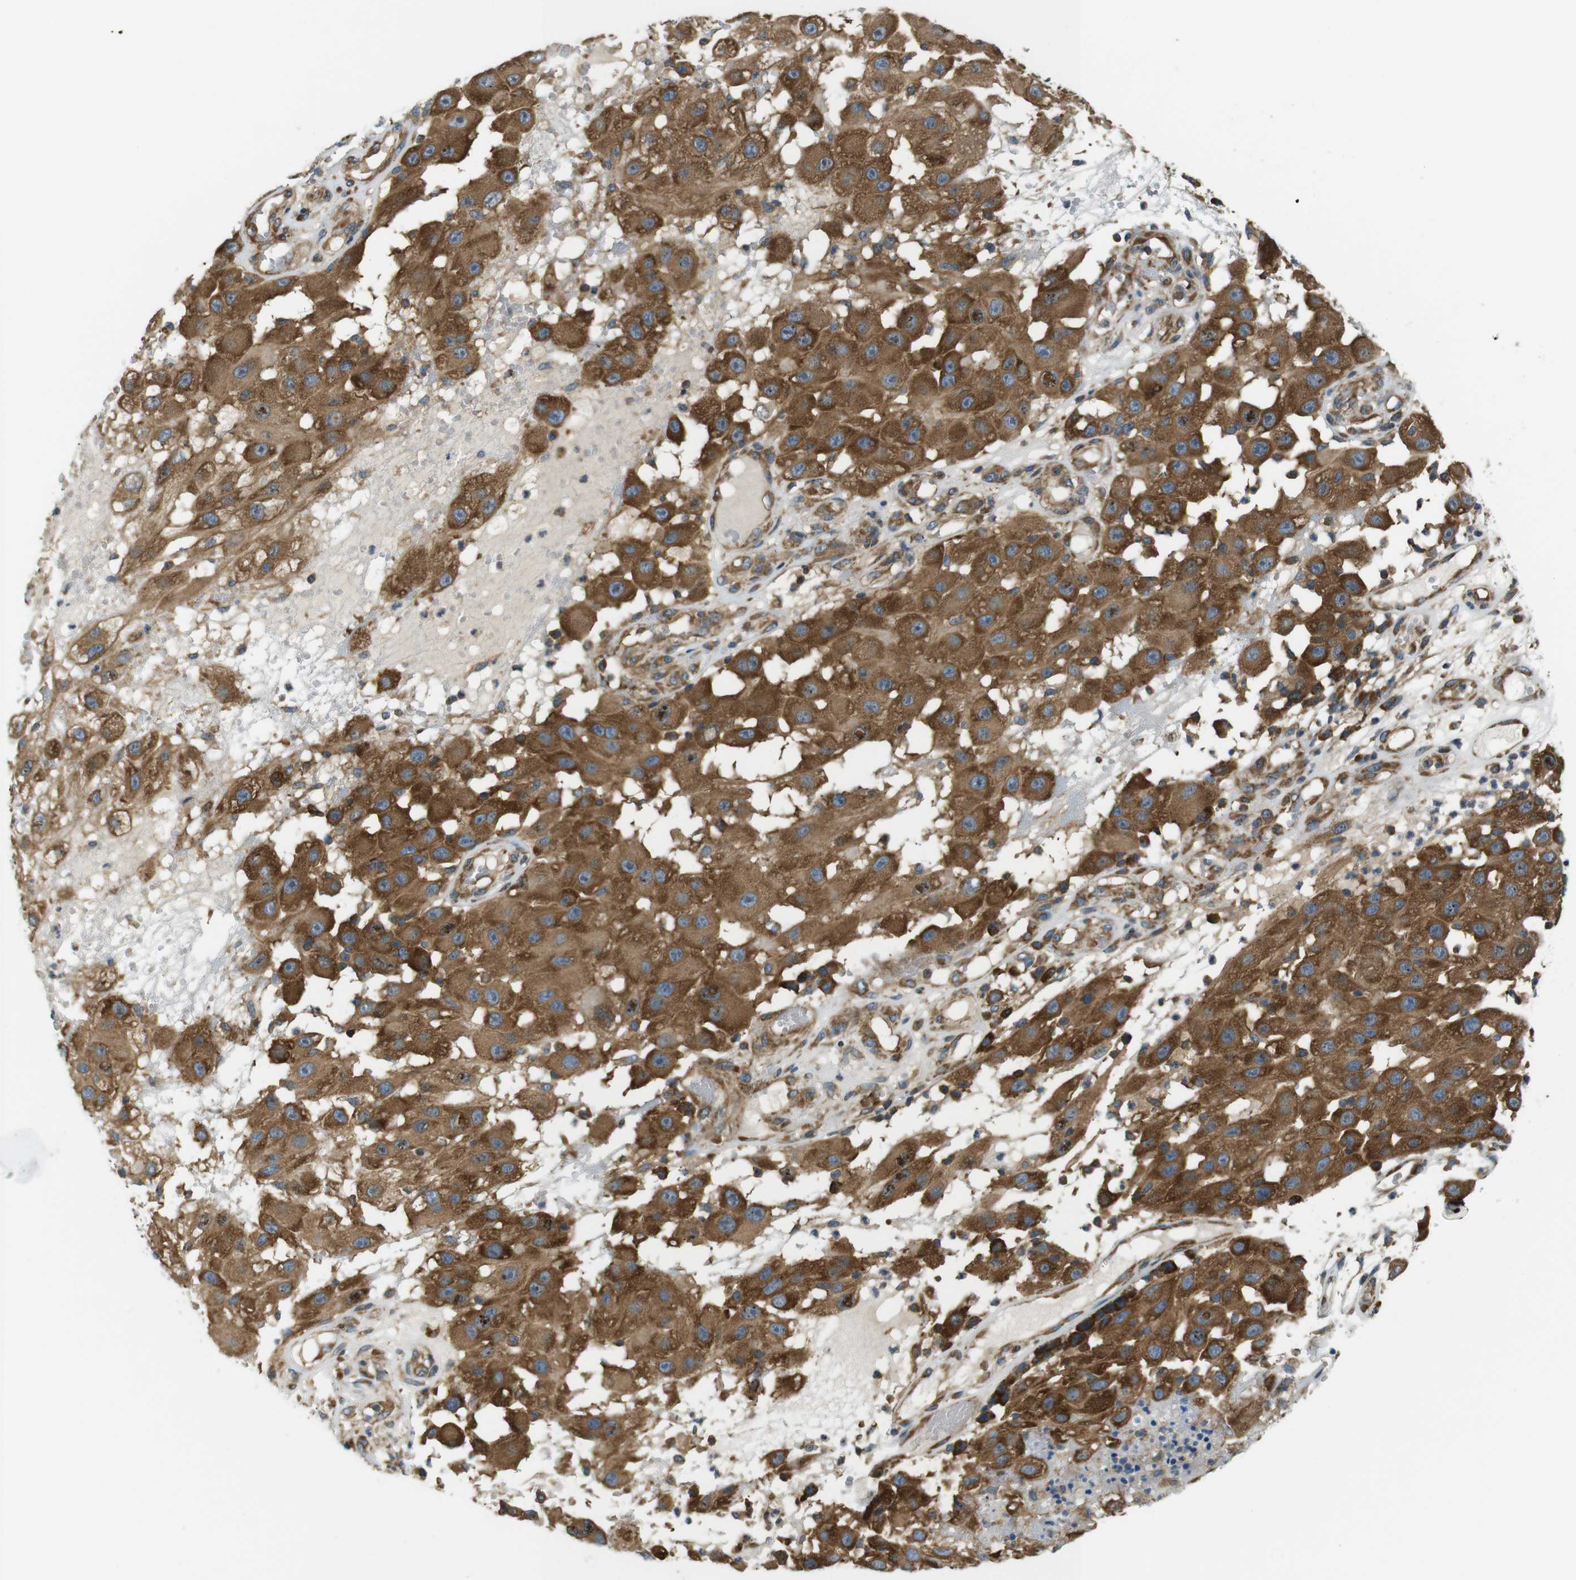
{"staining": {"intensity": "moderate", "quantity": ">75%", "location": "cytoplasmic/membranous"}, "tissue": "melanoma", "cell_type": "Tumor cells", "image_type": "cancer", "snomed": [{"axis": "morphology", "description": "Malignant melanoma, NOS"}, {"axis": "topography", "description": "Skin"}], "caption": "IHC histopathology image of neoplastic tissue: melanoma stained using IHC shows medium levels of moderate protein expression localized specifically in the cytoplasmic/membranous of tumor cells, appearing as a cytoplasmic/membranous brown color.", "gene": "TSC1", "patient": {"sex": "female", "age": 81}}